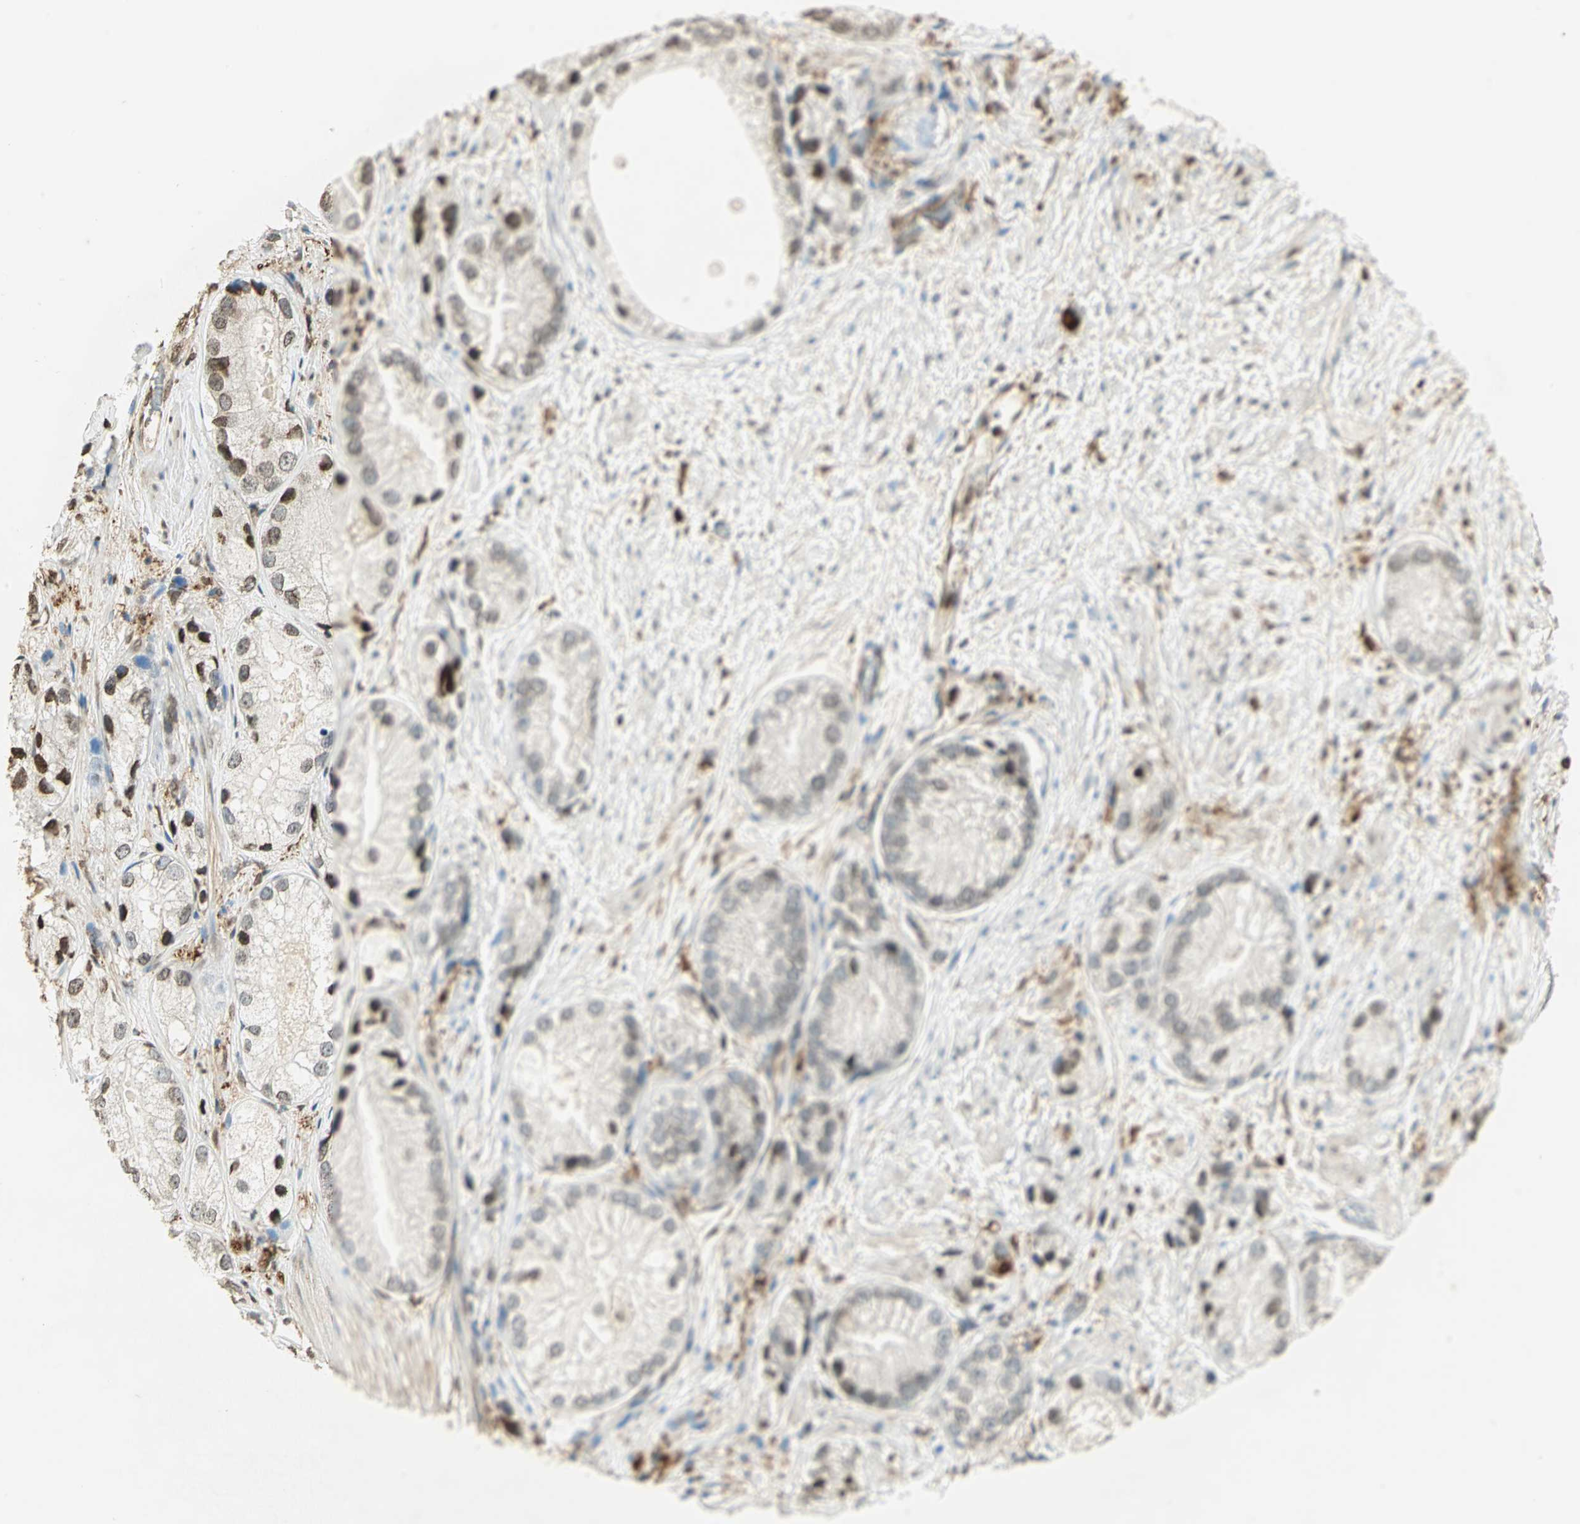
{"staining": {"intensity": "moderate", "quantity": "25%-75%", "location": "cytoplasmic/membranous,nuclear"}, "tissue": "prostate cancer", "cell_type": "Tumor cells", "image_type": "cancer", "snomed": [{"axis": "morphology", "description": "Adenocarcinoma, Low grade"}, {"axis": "topography", "description": "Prostate"}], "caption": "Protein expression analysis of human prostate low-grade adenocarcinoma reveals moderate cytoplasmic/membranous and nuclear staining in about 25%-75% of tumor cells. The protein of interest is stained brown, and the nuclei are stained in blue (DAB (3,3'-diaminobenzidine) IHC with brightfield microscopy, high magnification).", "gene": "LGALS3", "patient": {"sex": "male", "age": 69}}